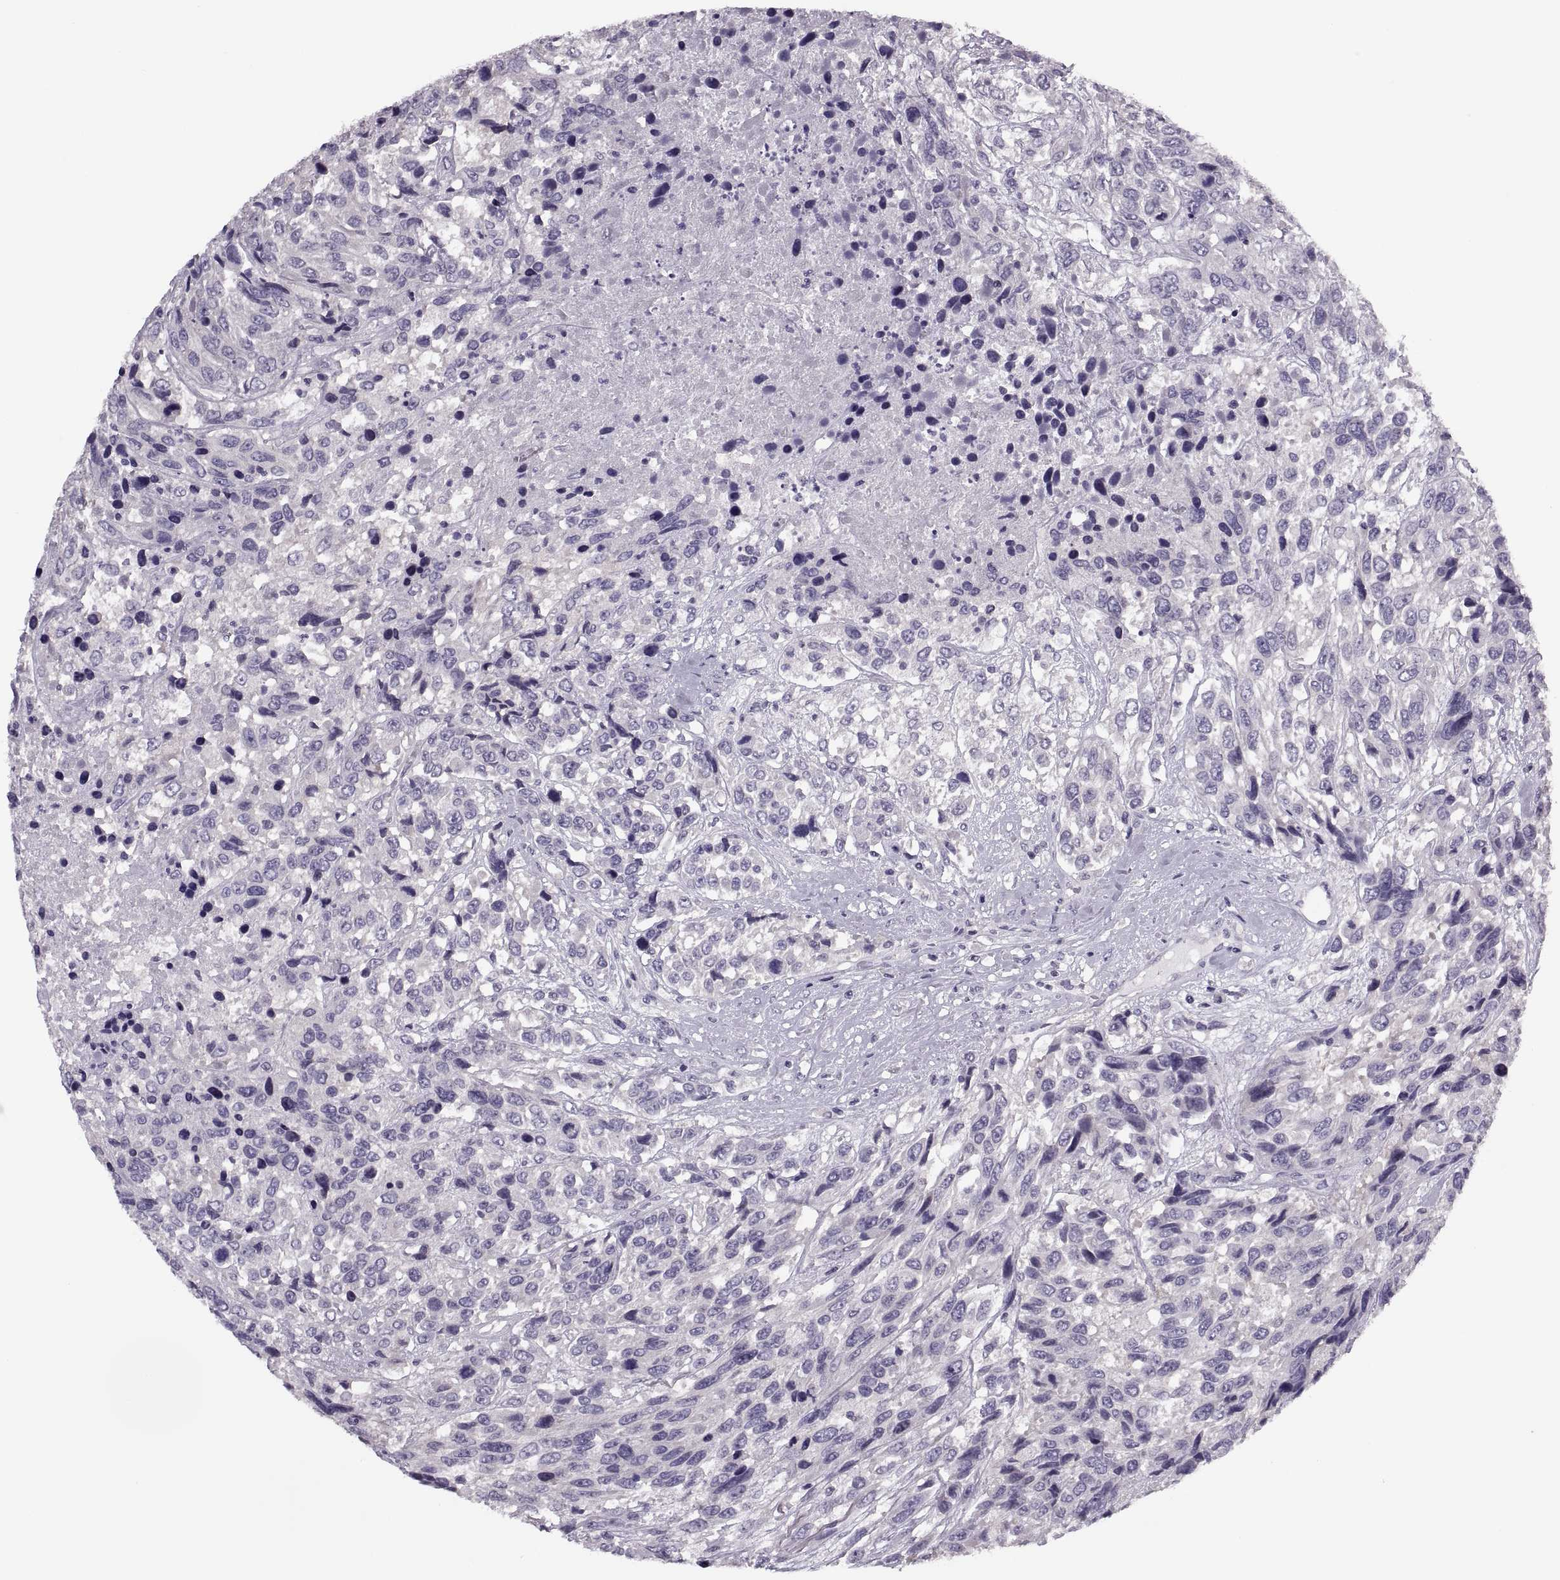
{"staining": {"intensity": "negative", "quantity": "none", "location": "none"}, "tissue": "urothelial cancer", "cell_type": "Tumor cells", "image_type": "cancer", "snomed": [{"axis": "morphology", "description": "Urothelial carcinoma, High grade"}, {"axis": "topography", "description": "Urinary bladder"}], "caption": "Immunohistochemical staining of urothelial carcinoma (high-grade) exhibits no significant expression in tumor cells.", "gene": "PRSS54", "patient": {"sex": "female", "age": 70}}